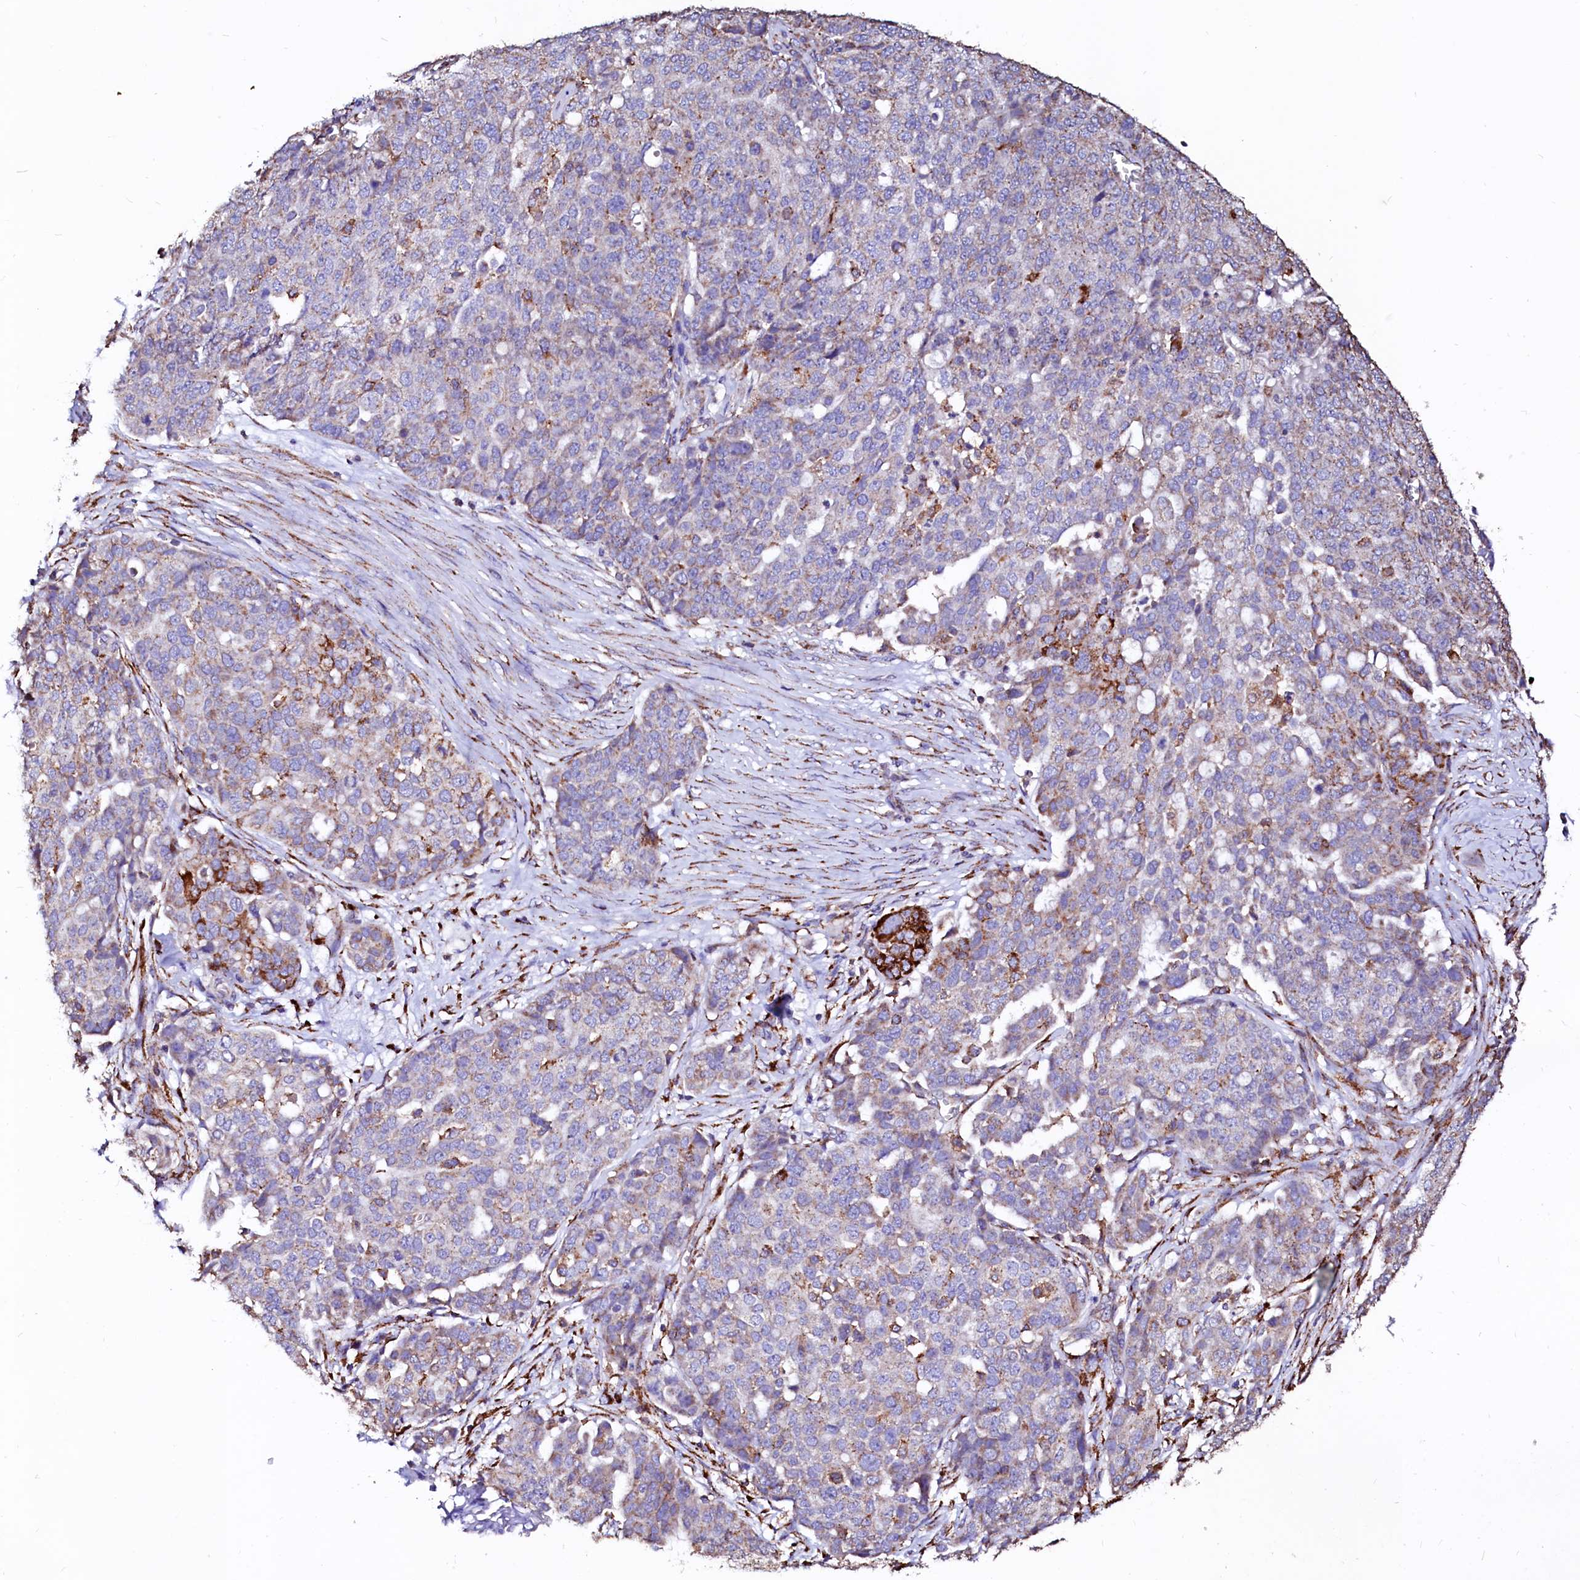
{"staining": {"intensity": "strong", "quantity": "<25%", "location": "cytoplasmic/membranous"}, "tissue": "ovarian cancer", "cell_type": "Tumor cells", "image_type": "cancer", "snomed": [{"axis": "morphology", "description": "Cystadenocarcinoma, serous, NOS"}, {"axis": "topography", "description": "Soft tissue"}, {"axis": "topography", "description": "Ovary"}], "caption": "Protein staining displays strong cytoplasmic/membranous staining in about <25% of tumor cells in serous cystadenocarcinoma (ovarian). Nuclei are stained in blue.", "gene": "MAOB", "patient": {"sex": "female", "age": 57}}